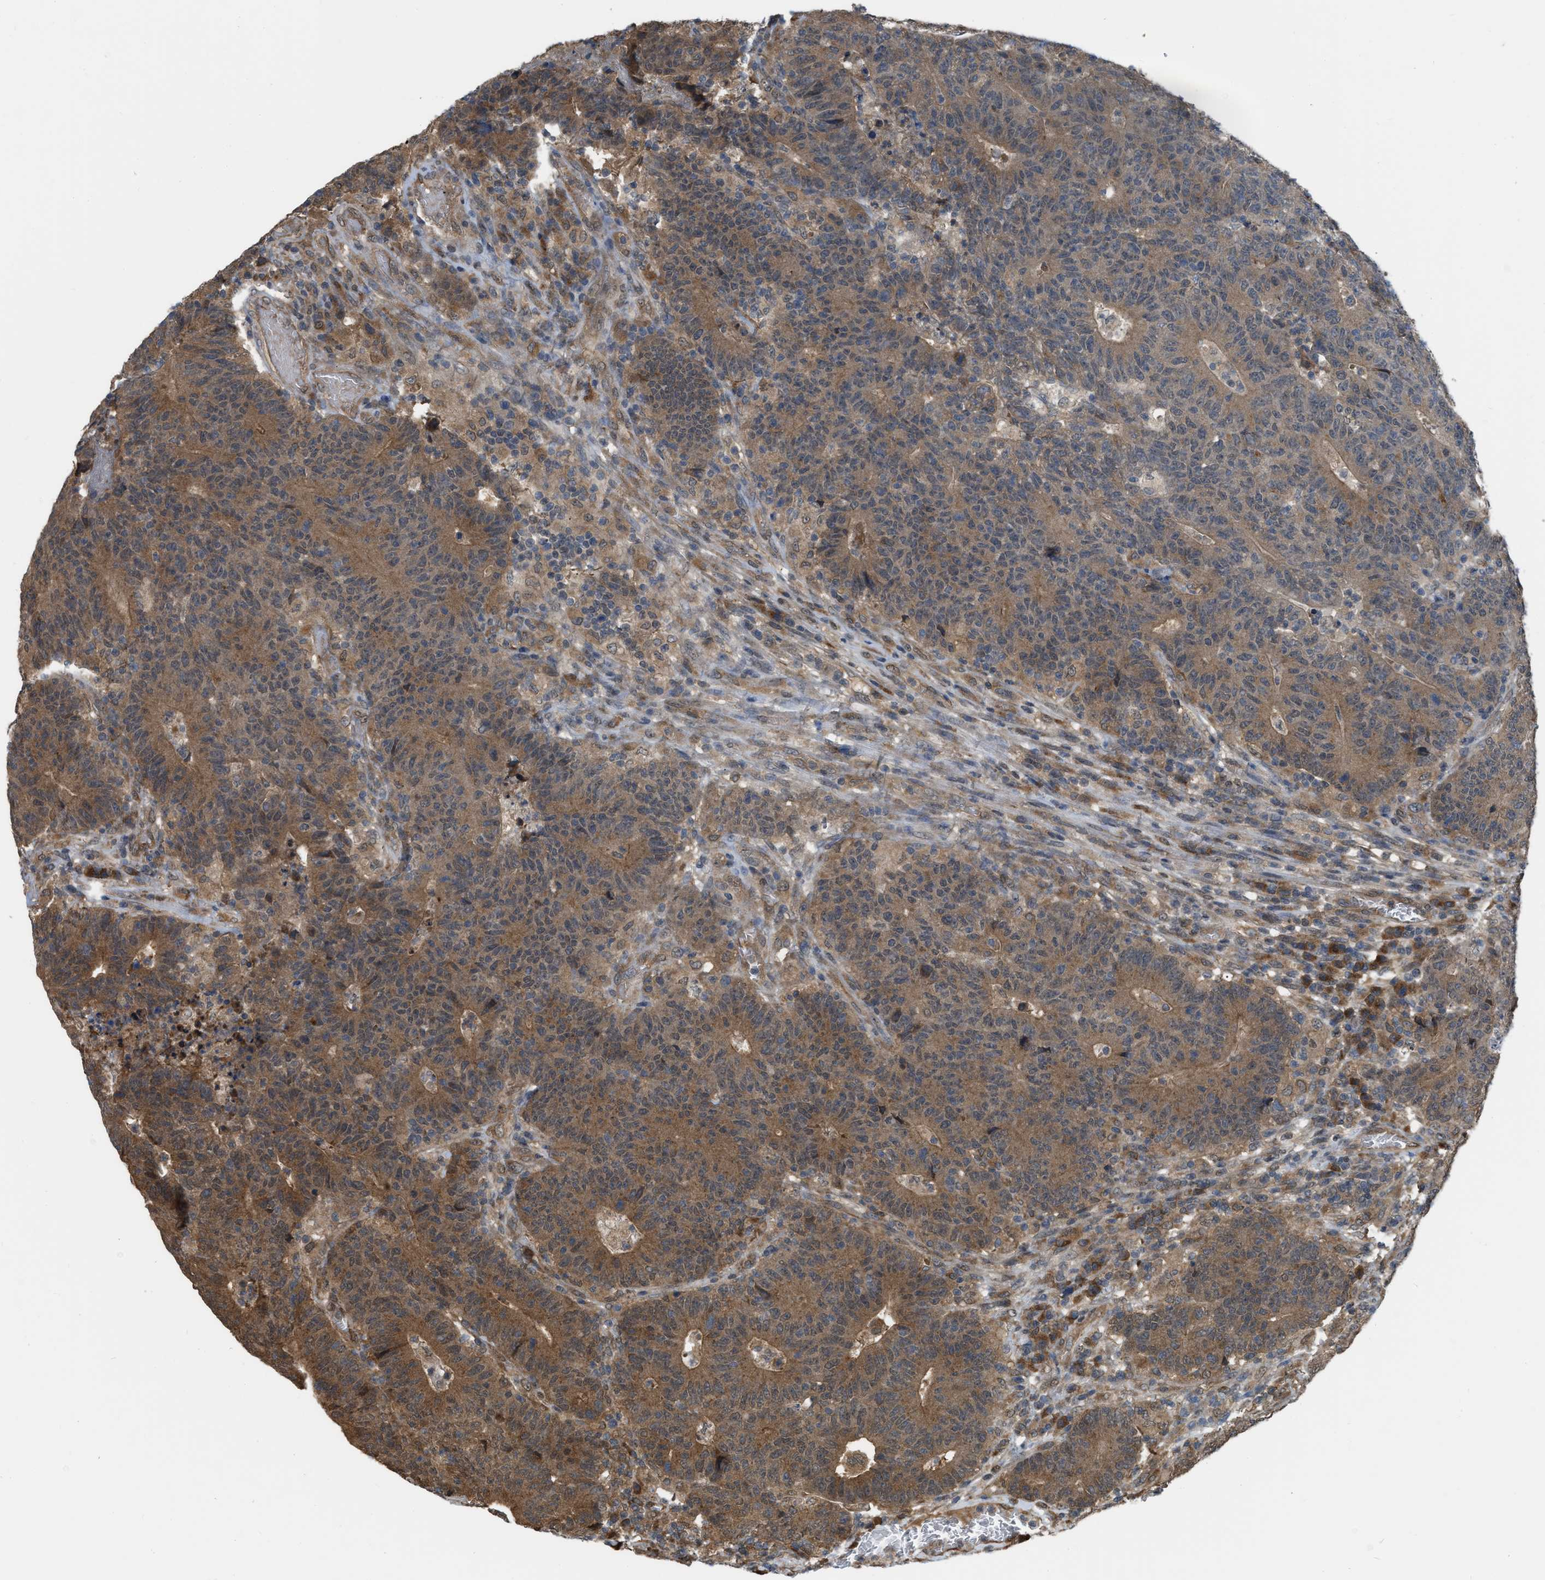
{"staining": {"intensity": "moderate", "quantity": ">75%", "location": "cytoplasmic/membranous"}, "tissue": "colorectal cancer", "cell_type": "Tumor cells", "image_type": "cancer", "snomed": [{"axis": "morphology", "description": "Normal tissue, NOS"}, {"axis": "morphology", "description": "Adenocarcinoma, NOS"}, {"axis": "topography", "description": "Colon"}], "caption": "Colorectal cancer was stained to show a protein in brown. There is medium levels of moderate cytoplasmic/membranous expression in approximately >75% of tumor cells. The staining is performed using DAB brown chromogen to label protein expression. The nuclei are counter-stained blue using hematoxylin.", "gene": "BCL7C", "patient": {"sex": "female", "age": 75}}